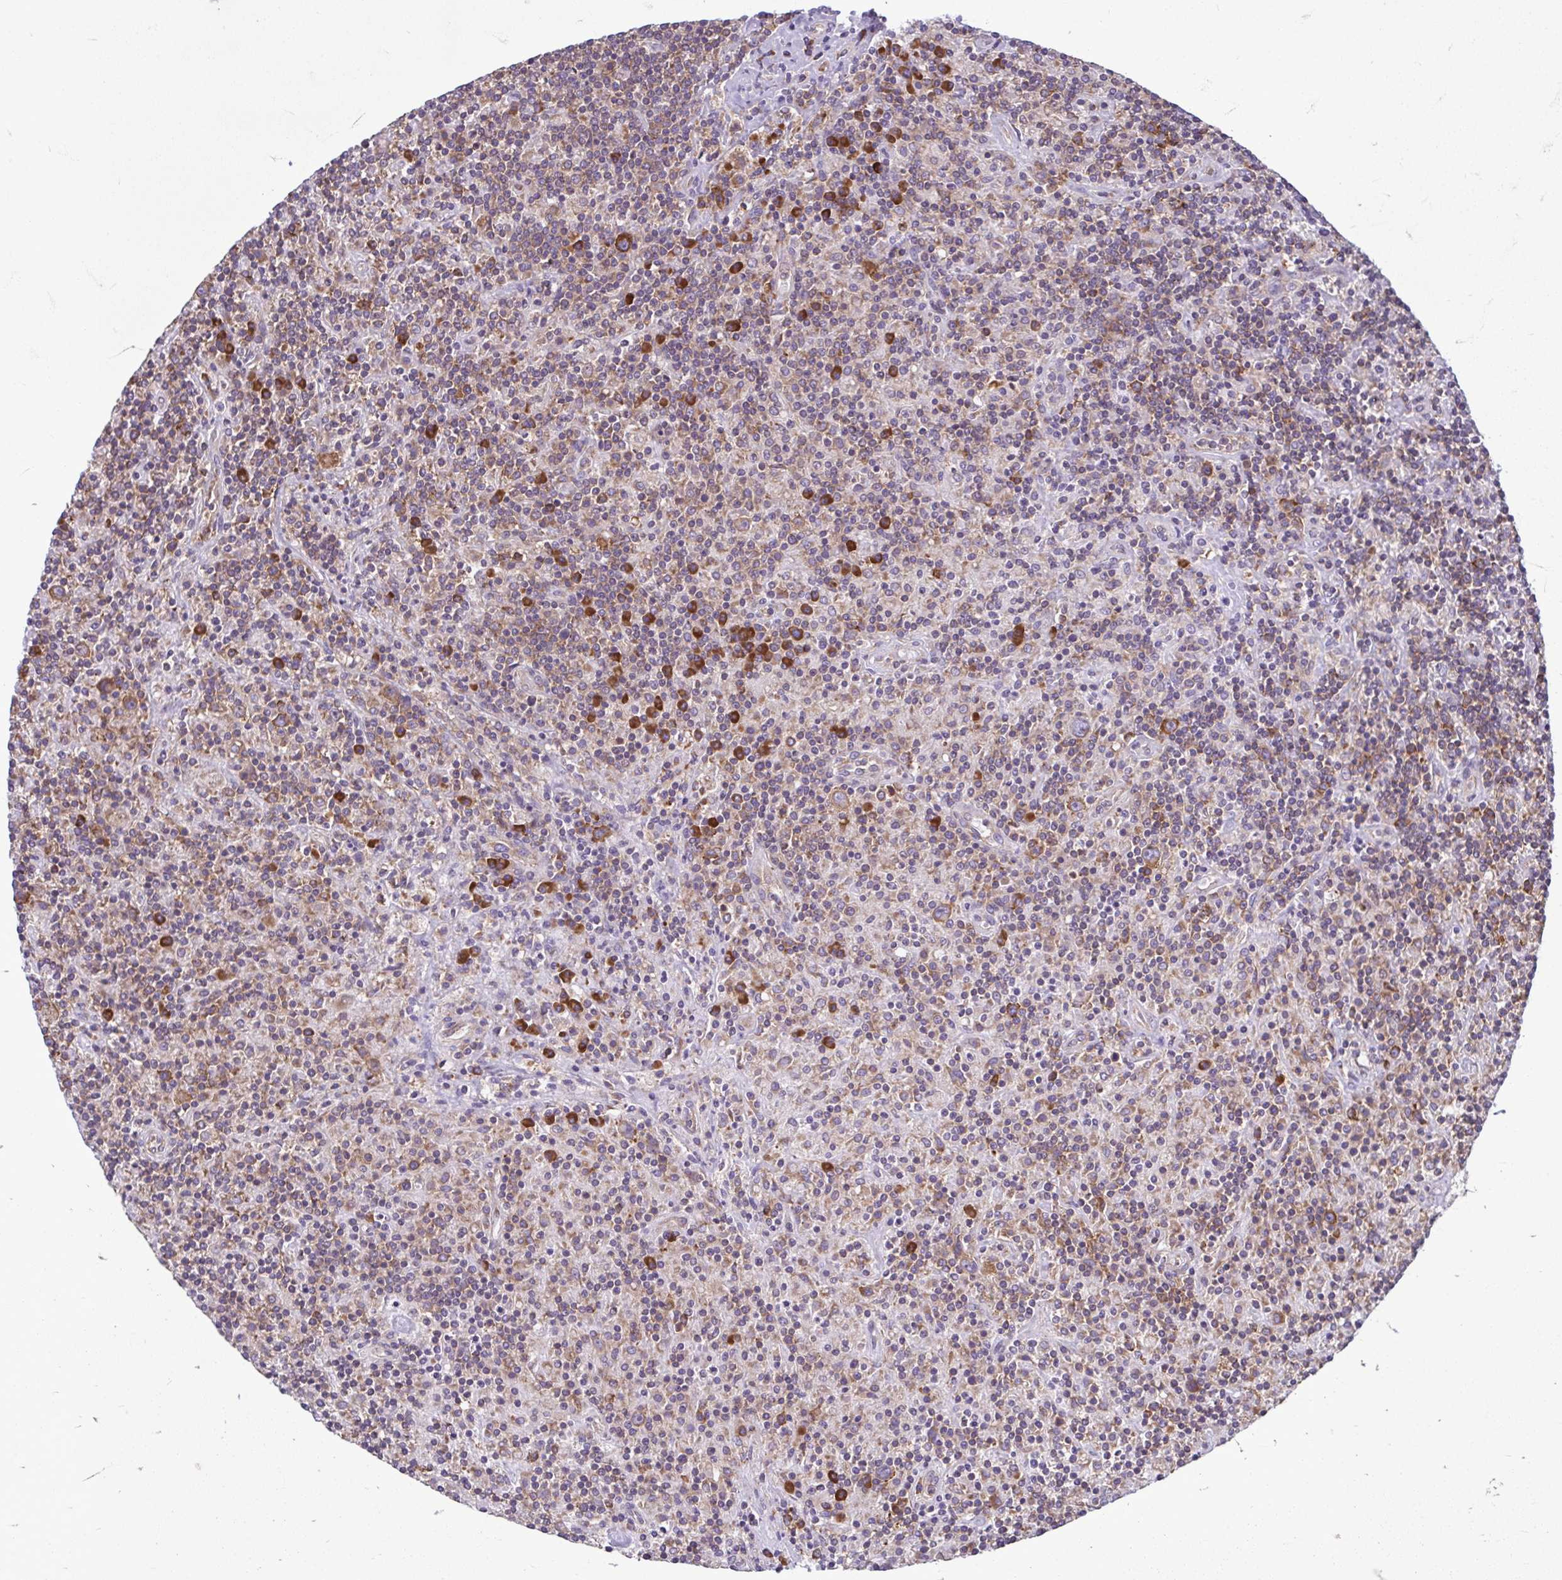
{"staining": {"intensity": "moderate", "quantity": ">75%", "location": "cytoplasmic/membranous"}, "tissue": "lymphoma", "cell_type": "Tumor cells", "image_type": "cancer", "snomed": [{"axis": "morphology", "description": "Hodgkin's disease, NOS"}, {"axis": "topography", "description": "Lymph node"}], "caption": "About >75% of tumor cells in human Hodgkin's disease demonstrate moderate cytoplasmic/membranous protein expression as visualized by brown immunohistochemical staining.", "gene": "RPS16", "patient": {"sex": "male", "age": 70}}